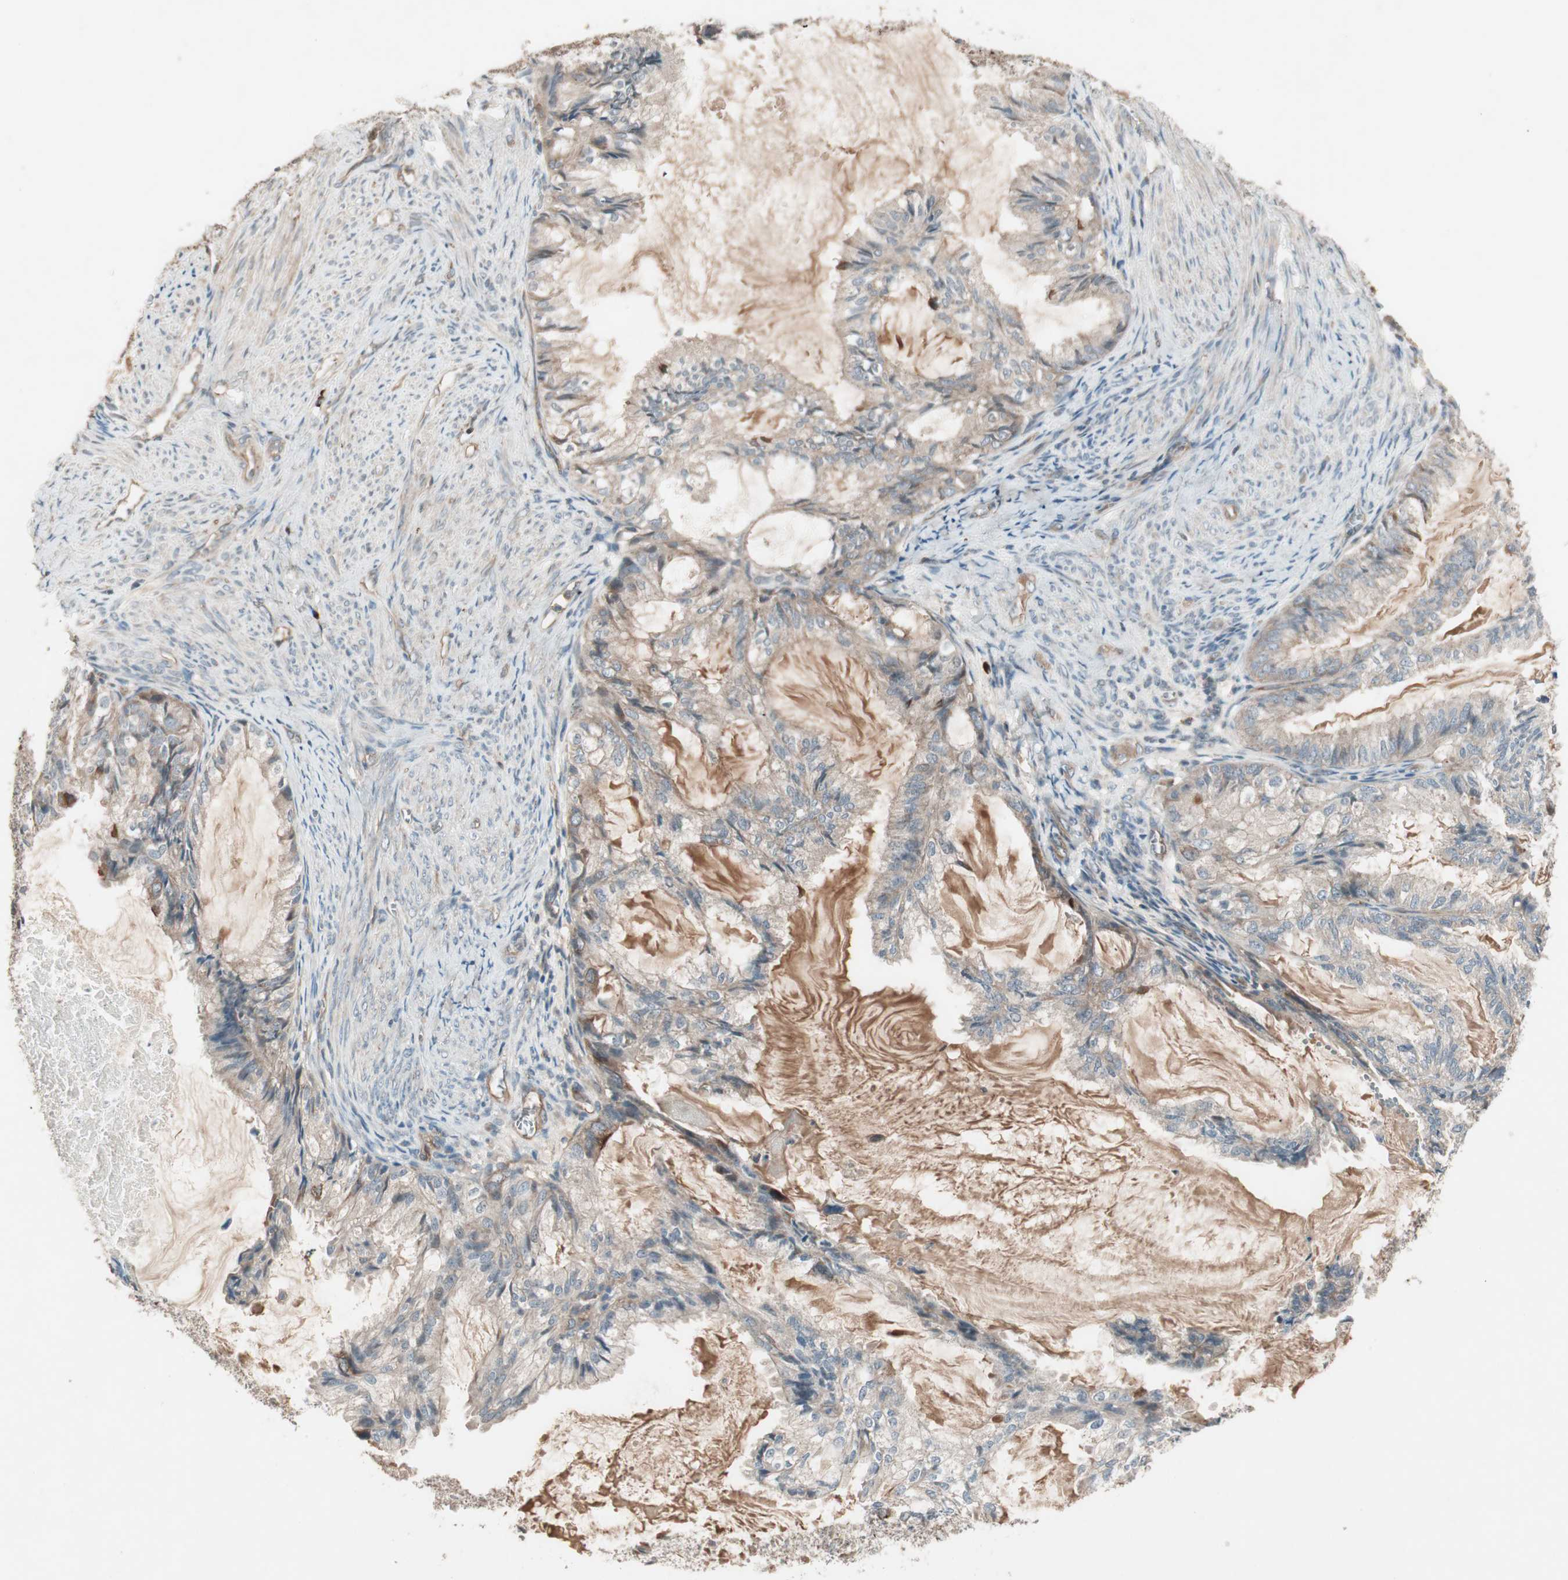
{"staining": {"intensity": "moderate", "quantity": "25%-75%", "location": "cytoplasmic/membranous"}, "tissue": "cervical cancer", "cell_type": "Tumor cells", "image_type": "cancer", "snomed": [{"axis": "morphology", "description": "Normal tissue, NOS"}, {"axis": "morphology", "description": "Adenocarcinoma, NOS"}, {"axis": "topography", "description": "Cervix"}, {"axis": "topography", "description": "Endometrium"}], "caption": "IHC micrograph of neoplastic tissue: cervical adenocarcinoma stained using immunohistochemistry (IHC) demonstrates medium levels of moderate protein expression localized specifically in the cytoplasmic/membranous of tumor cells, appearing as a cytoplasmic/membranous brown color.", "gene": "TFPI", "patient": {"sex": "female", "age": 86}}